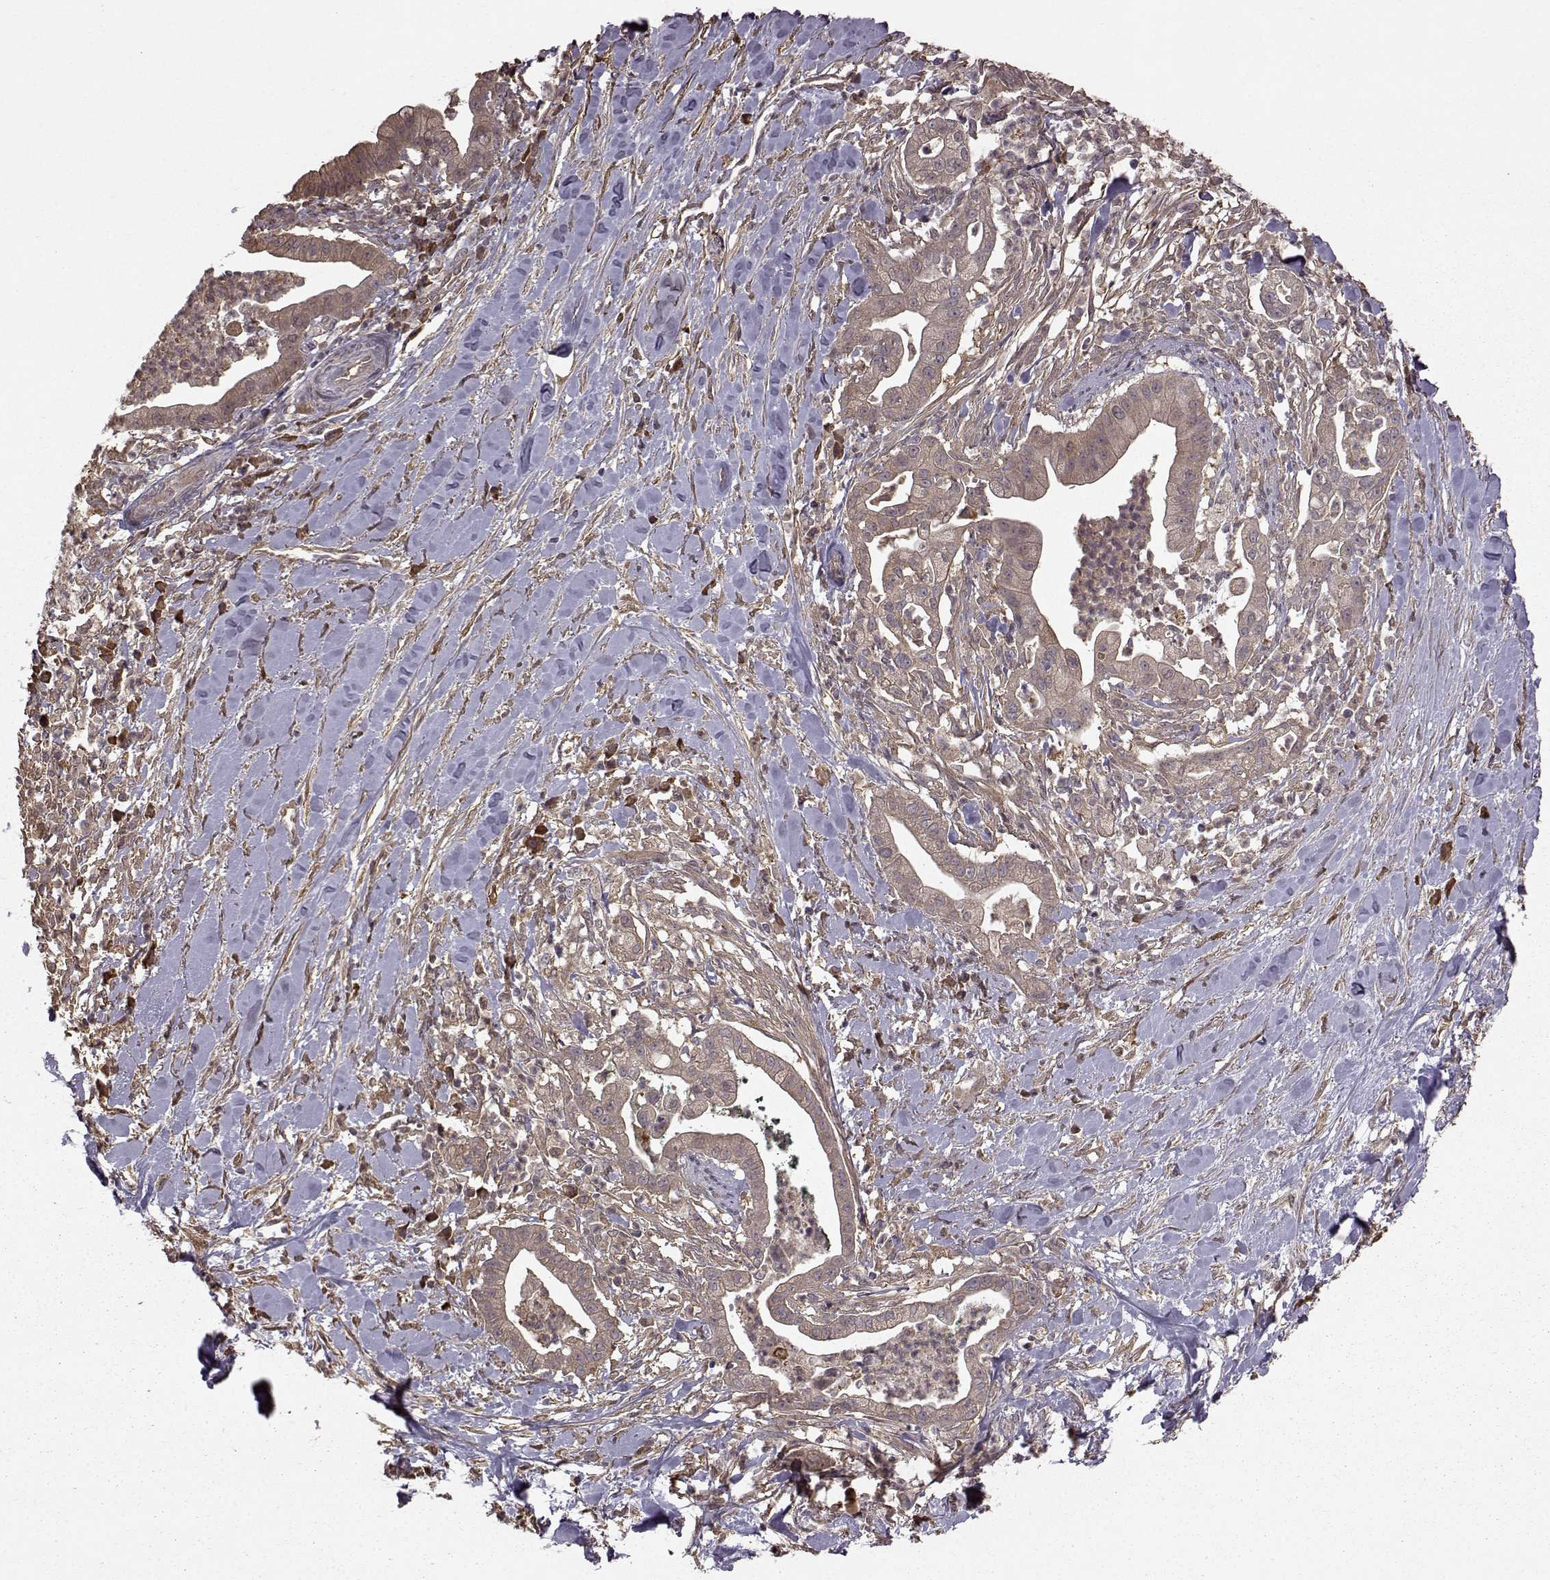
{"staining": {"intensity": "weak", "quantity": ">75%", "location": "cytoplasmic/membranous"}, "tissue": "pancreatic cancer", "cell_type": "Tumor cells", "image_type": "cancer", "snomed": [{"axis": "morphology", "description": "Normal tissue, NOS"}, {"axis": "morphology", "description": "Adenocarcinoma, NOS"}, {"axis": "topography", "description": "Lymph node"}, {"axis": "topography", "description": "Pancreas"}], "caption": "A histopathology image of human pancreatic adenocarcinoma stained for a protein demonstrates weak cytoplasmic/membranous brown staining in tumor cells. Nuclei are stained in blue.", "gene": "NME1-NME2", "patient": {"sex": "female", "age": 58}}